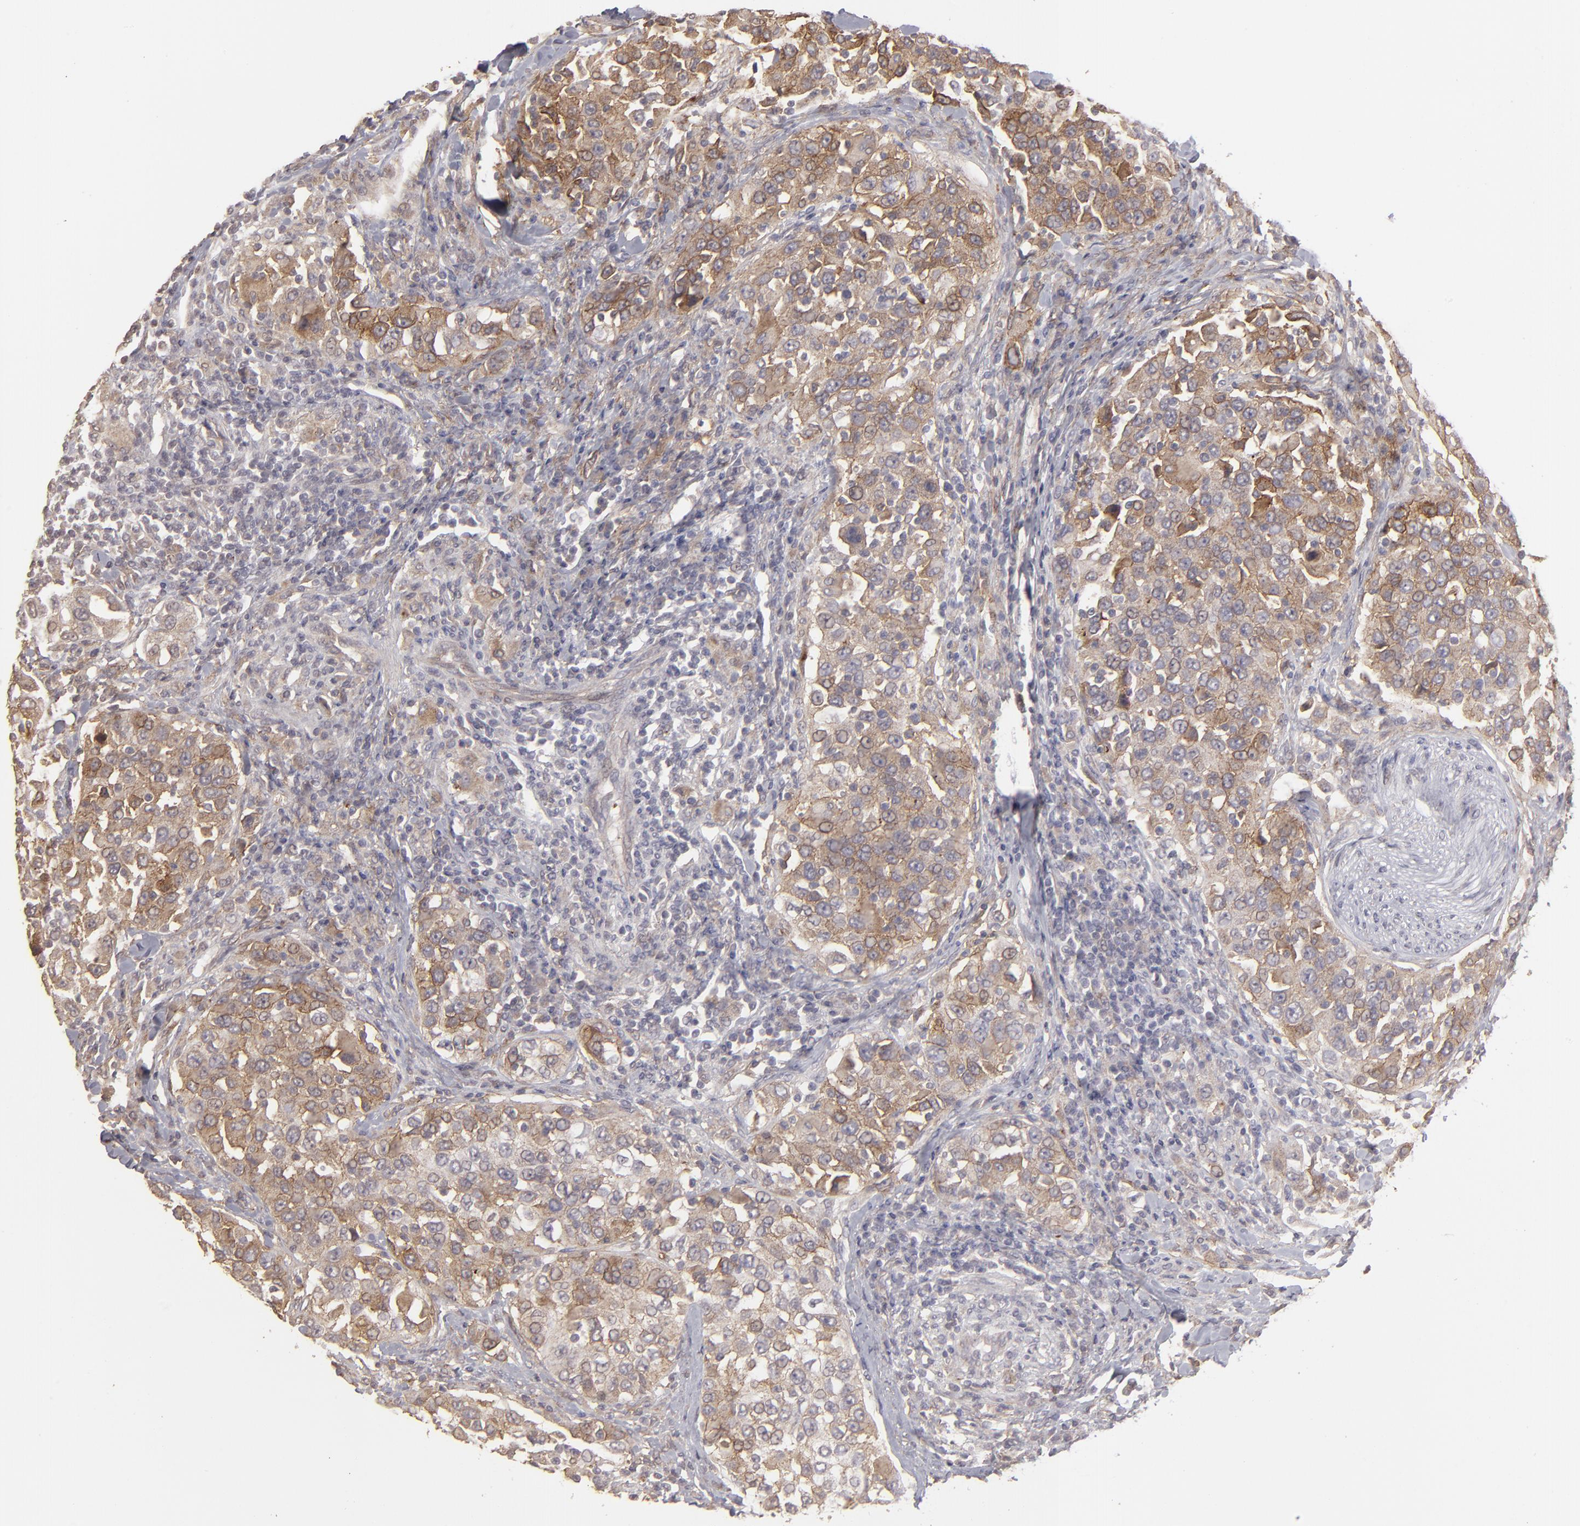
{"staining": {"intensity": "strong", "quantity": "25%-75%", "location": "cytoplasmic/membranous"}, "tissue": "urothelial cancer", "cell_type": "Tumor cells", "image_type": "cancer", "snomed": [{"axis": "morphology", "description": "Urothelial carcinoma, High grade"}, {"axis": "topography", "description": "Urinary bladder"}], "caption": "Protein expression analysis of urothelial carcinoma (high-grade) exhibits strong cytoplasmic/membranous positivity in approximately 25%-75% of tumor cells.", "gene": "ITGB5", "patient": {"sex": "female", "age": 80}}